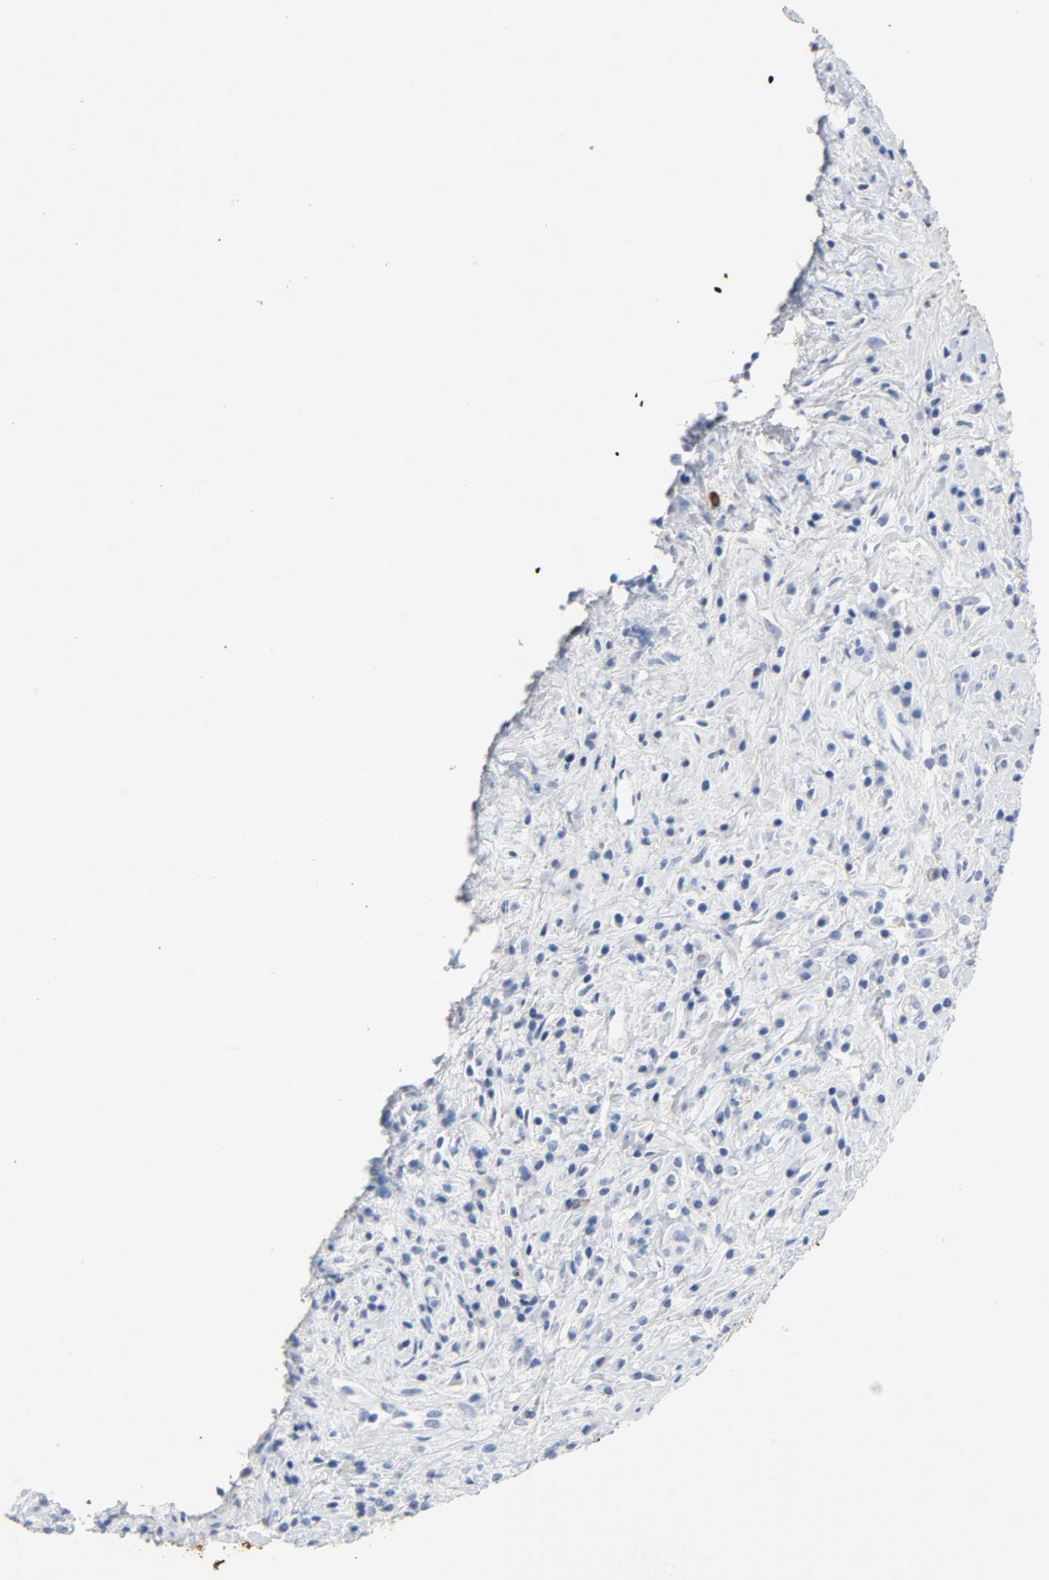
{"staining": {"intensity": "negative", "quantity": "none", "location": "none"}, "tissue": "lymphoma", "cell_type": "Tumor cells", "image_type": "cancer", "snomed": [{"axis": "morphology", "description": "Hodgkin's disease, NOS"}, {"axis": "topography", "description": "Lymph node"}], "caption": "Hodgkin's disease was stained to show a protein in brown. There is no significant staining in tumor cells. The staining was performed using DAB (3,3'-diaminobenzidine) to visualize the protein expression in brown, while the nuclei were stained in blue with hematoxylin (Magnification: 20x).", "gene": "PTPRB", "patient": {"sex": "female", "age": 25}}